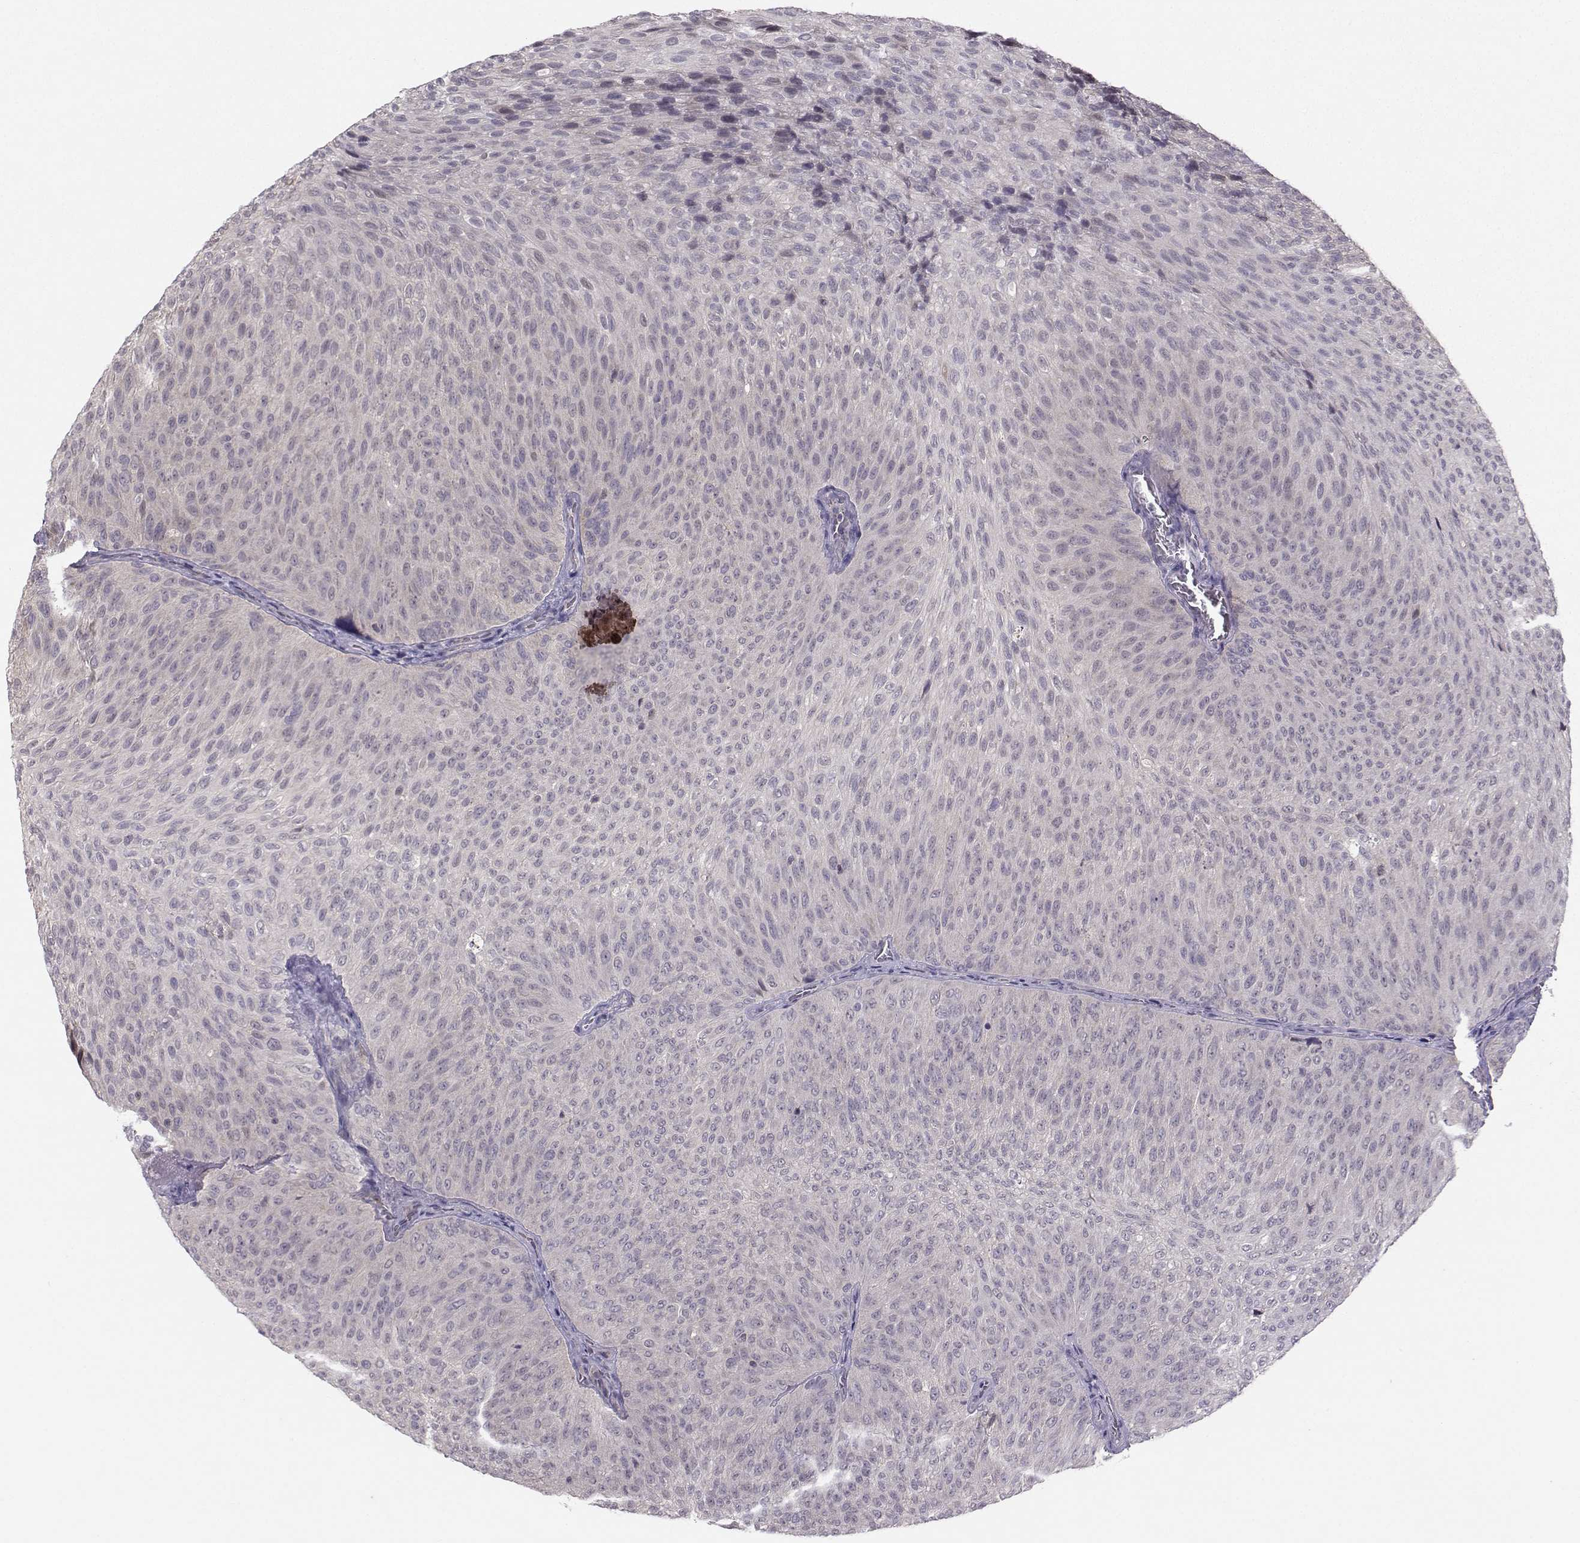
{"staining": {"intensity": "negative", "quantity": "none", "location": "none"}, "tissue": "urothelial cancer", "cell_type": "Tumor cells", "image_type": "cancer", "snomed": [{"axis": "morphology", "description": "Urothelial carcinoma, Low grade"}, {"axis": "topography", "description": "Urinary bladder"}], "caption": "This is a photomicrograph of IHC staining of urothelial cancer, which shows no expression in tumor cells. (Brightfield microscopy of DAB immunohistochemistry (IHC) at high magnification).", "gene": "PKP2", "patient": {"sex": "male", "age": 78}}